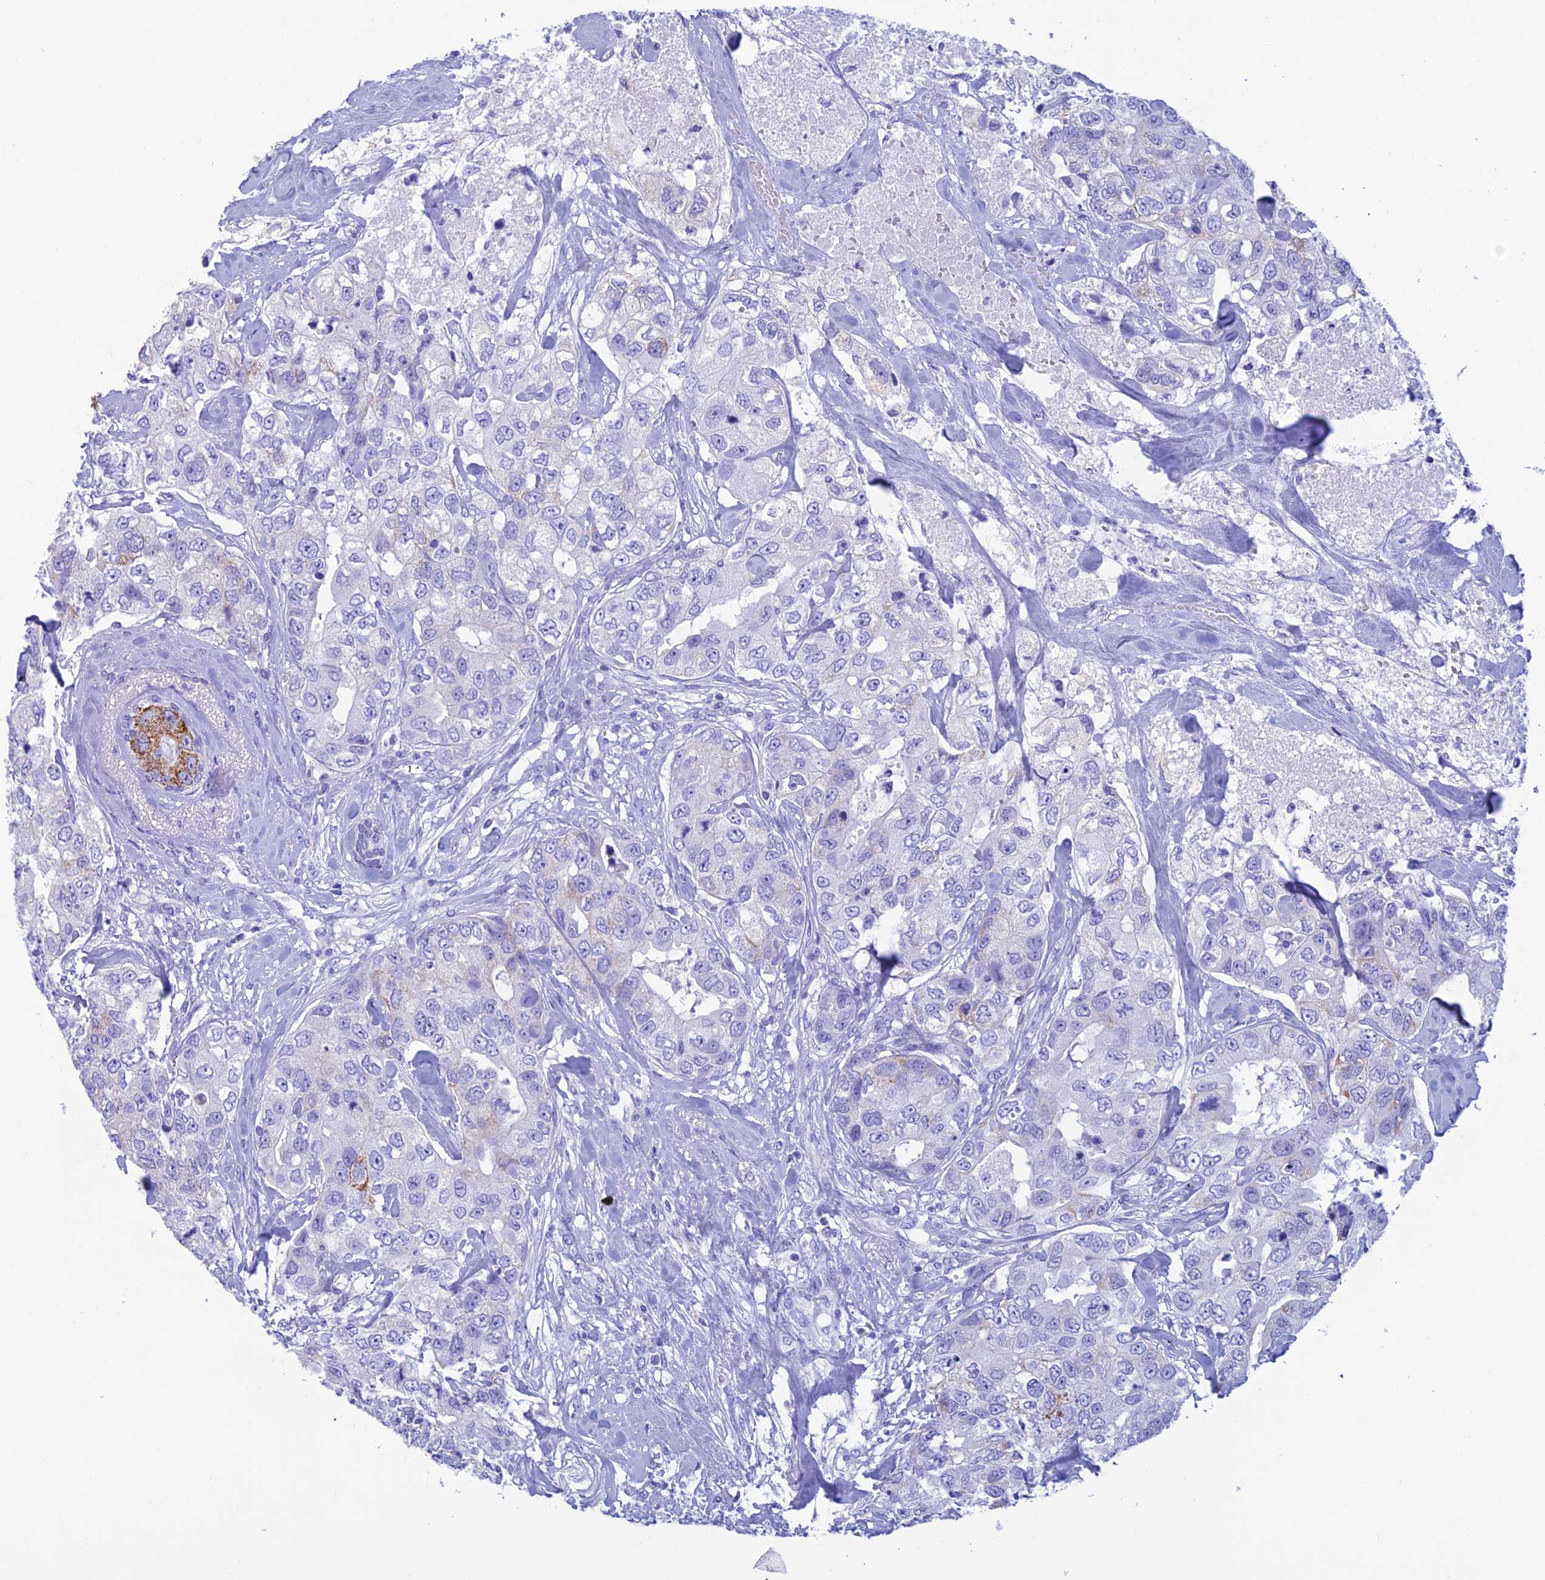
{"staining": {"intensity": "weak", "quantity": "<25%", "location": "cytoplasmic/membranous"}, "tissue": "breast cancer", "cell_type": "Tumor cells", "image_type": "cancer", "snomed": [{"axis": "morphology", "description": "Duct carcinoma"}, {"axis": "topography", "description": "Breast"}], "caption": "Breast cancer was stained to show a protein in brown. There is no significant positivity in tumor cells.", "gene": "NXPE4", "patient": {"sex": "female", "age": 62}}